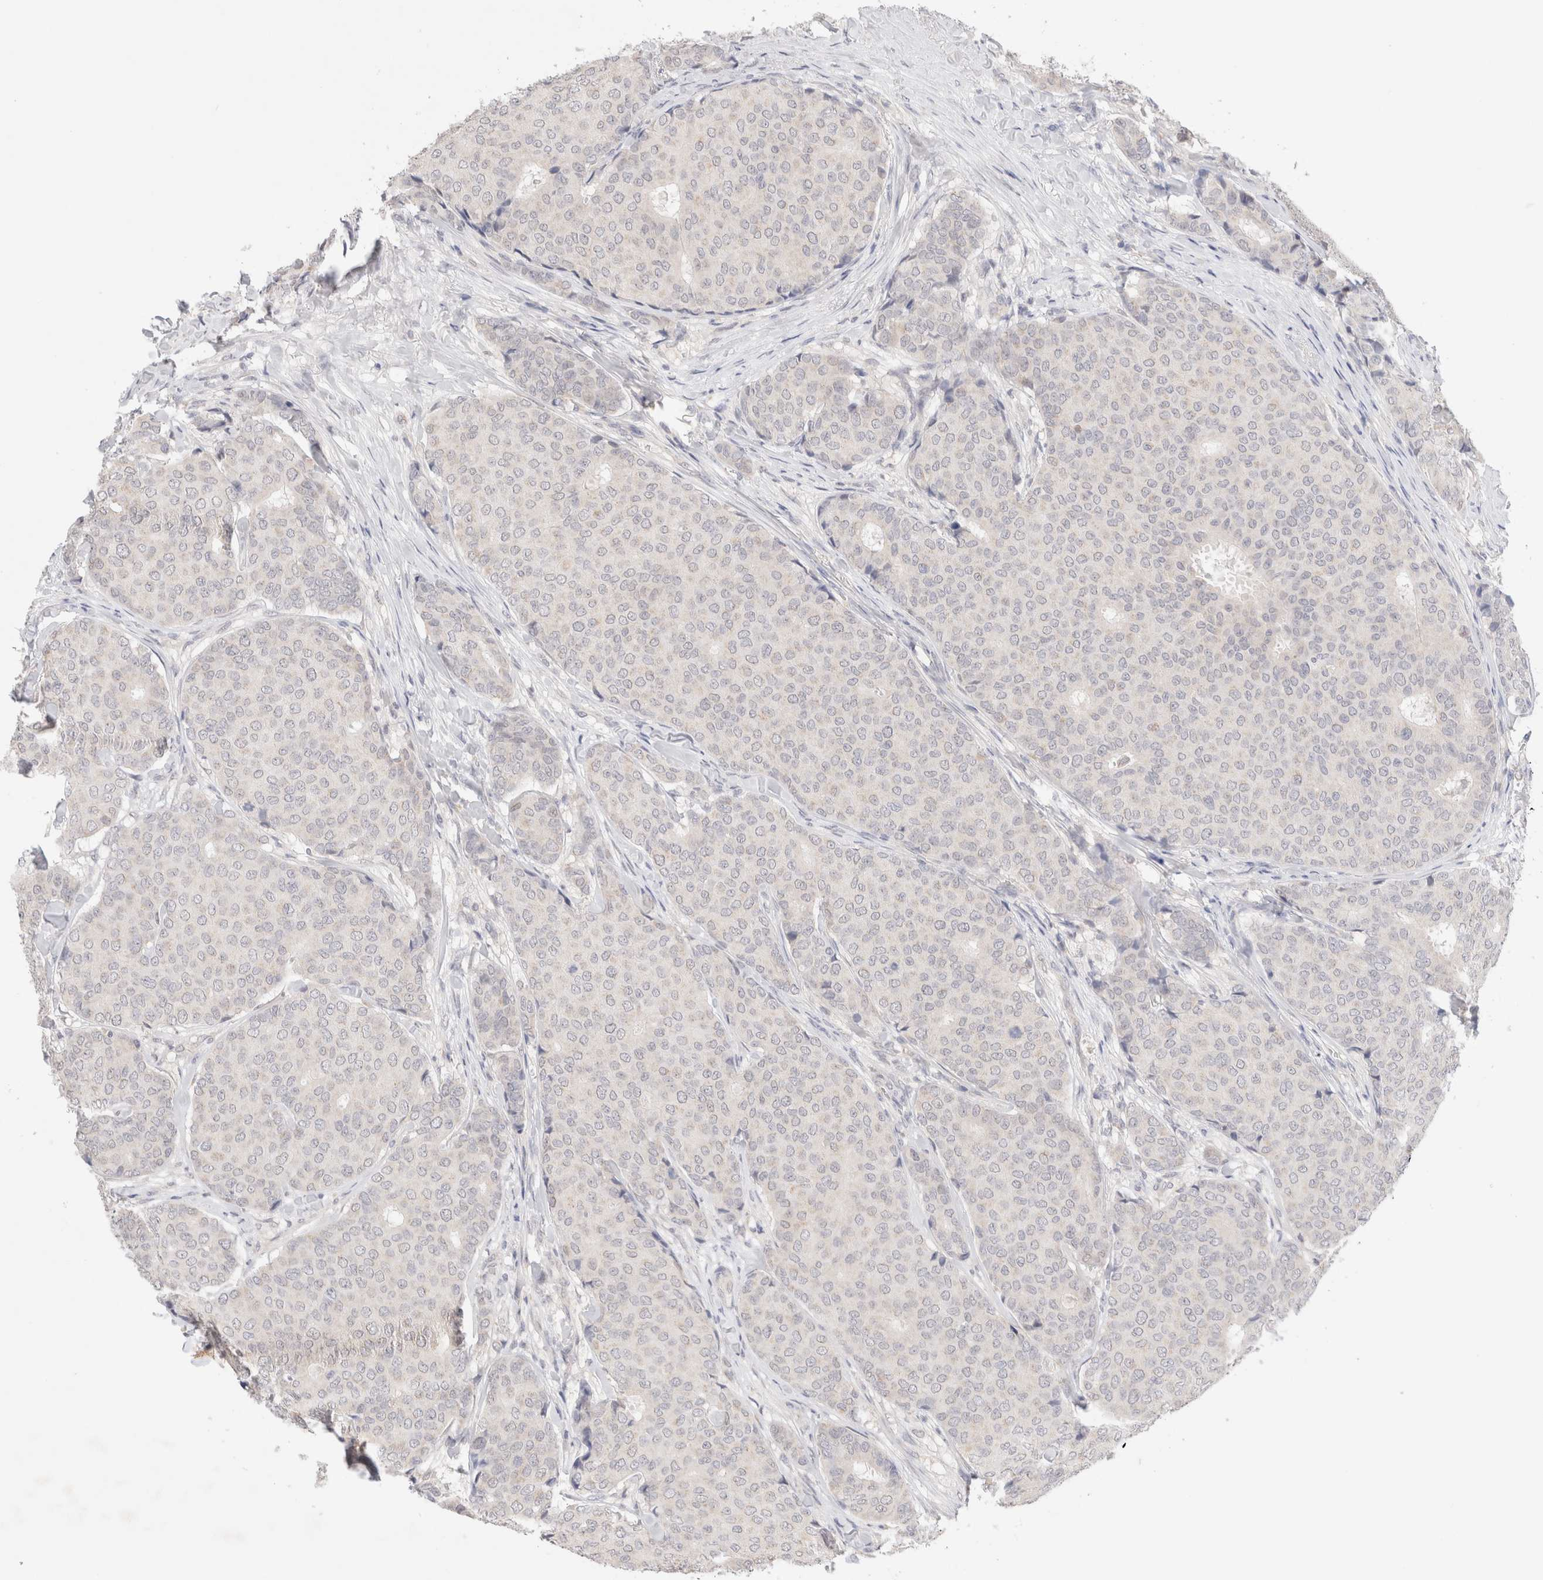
{"staining": {"intensity": "negative", "quantity": "none", "location": "none"}, "tissue": "breast cancer", "cell_type": "Tumor cells", "image_type": "cancer", "snomed": [{"axis": "morphology", "description": "Duct carcinoma"}, {"axis": "topography", "description": "Breast"}], "caption": "Tumor cells are negative for brown protein staining in infiltrating ductal carcinoma (breast). (DAB immunohistochemistry visualized using brightfield microscopy, high magnification).", "gene": "SPATA20", "patient": {"sex": "female", "age": 75}}